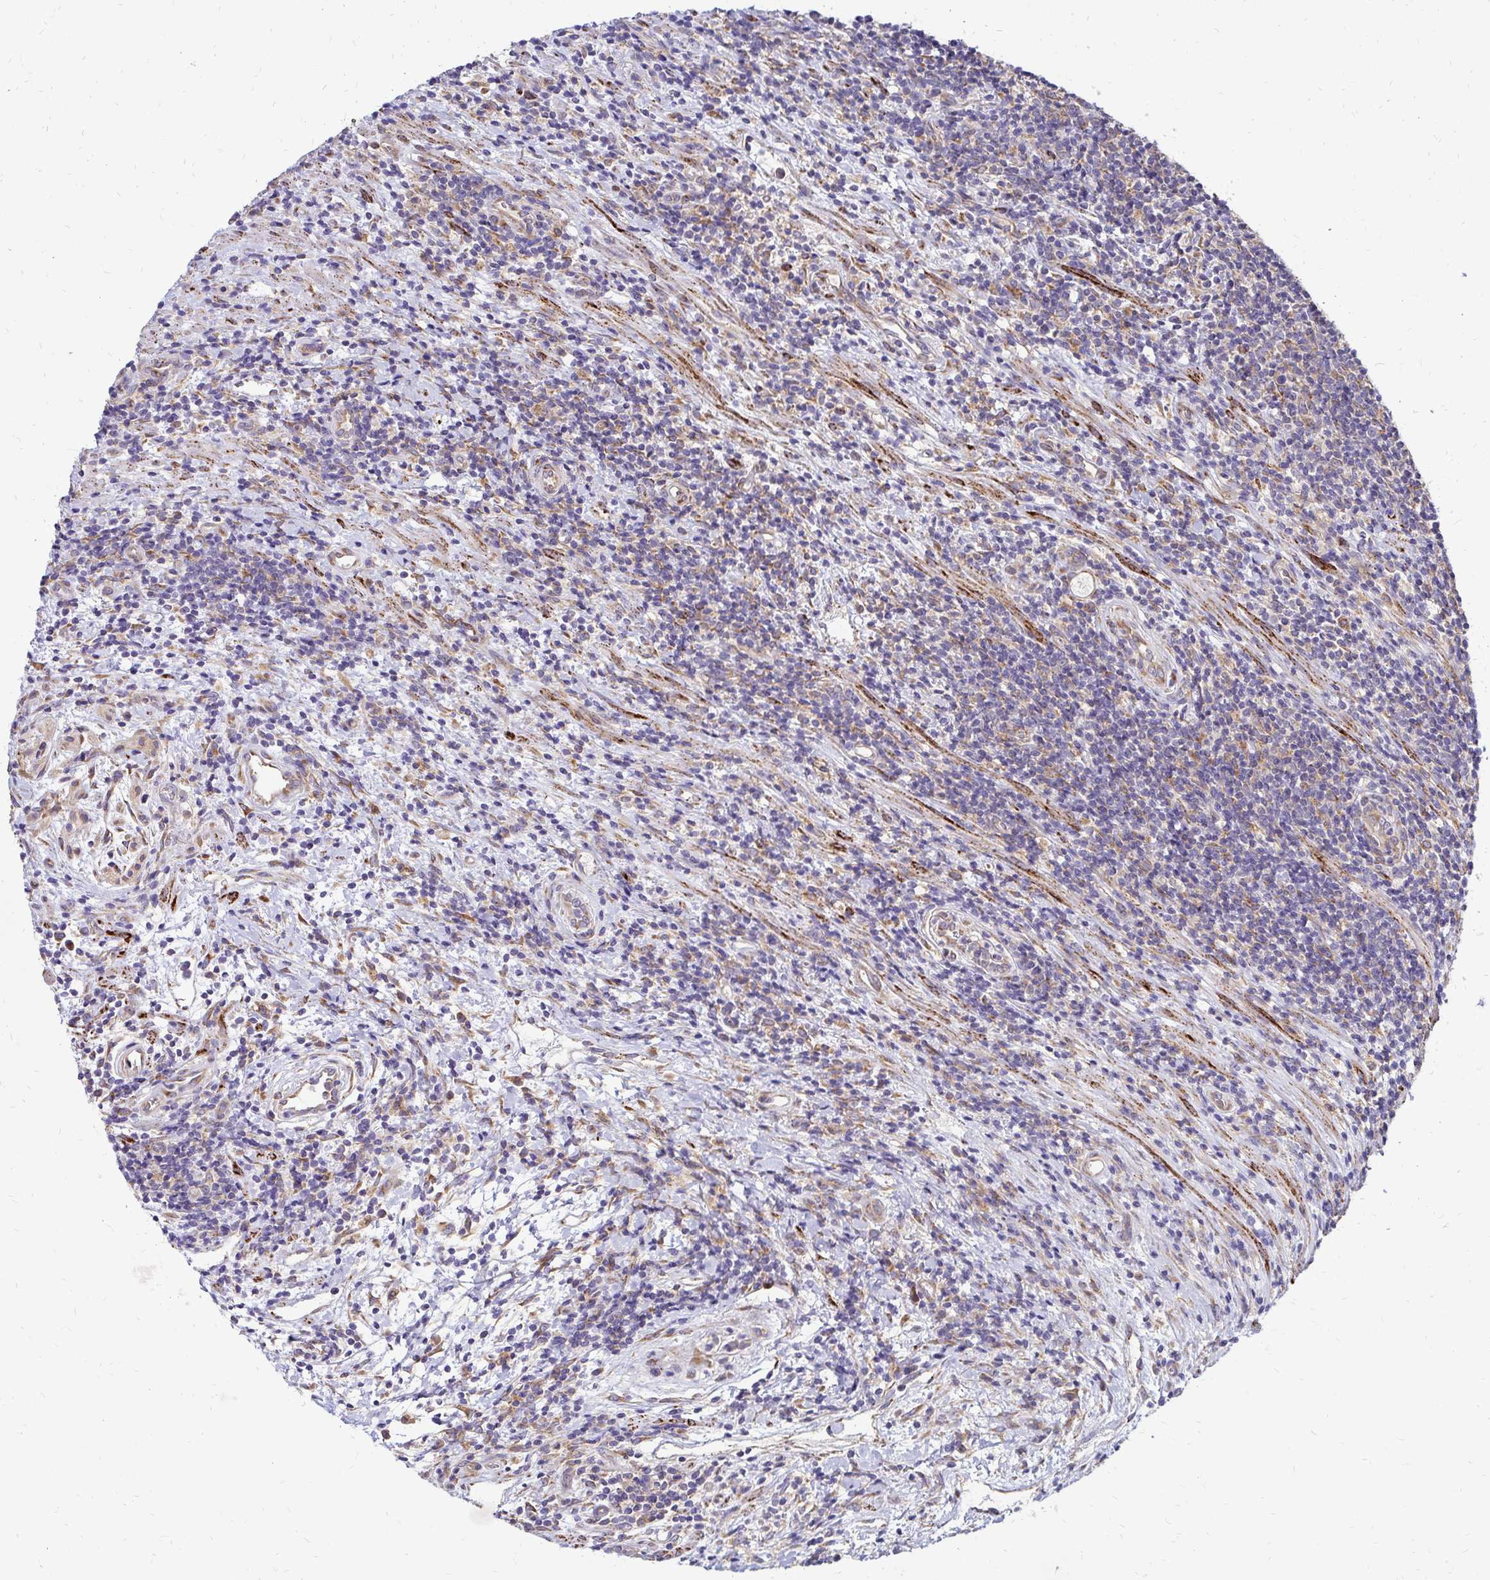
{"staining": {"intensity": "negative", "quantity": "none", "location": "none"}, "tissue": "lymphoma", "cell_type": "Tumor cells", "image_type": "cancer", "snomed": [{"axis": "morphology", "description": "Malignant lymphoma, non-Hodgkin's type, High grade"}, {"axis": "topography", "description": "Small intestine"}], "caption": "Immunohistochemistry histopathology image of human lymphoma stained for a protein (brown), which shows no positivity in tumor cells.", "gene": "IDUA", "patient": {"sex": "female", "age": 56}}